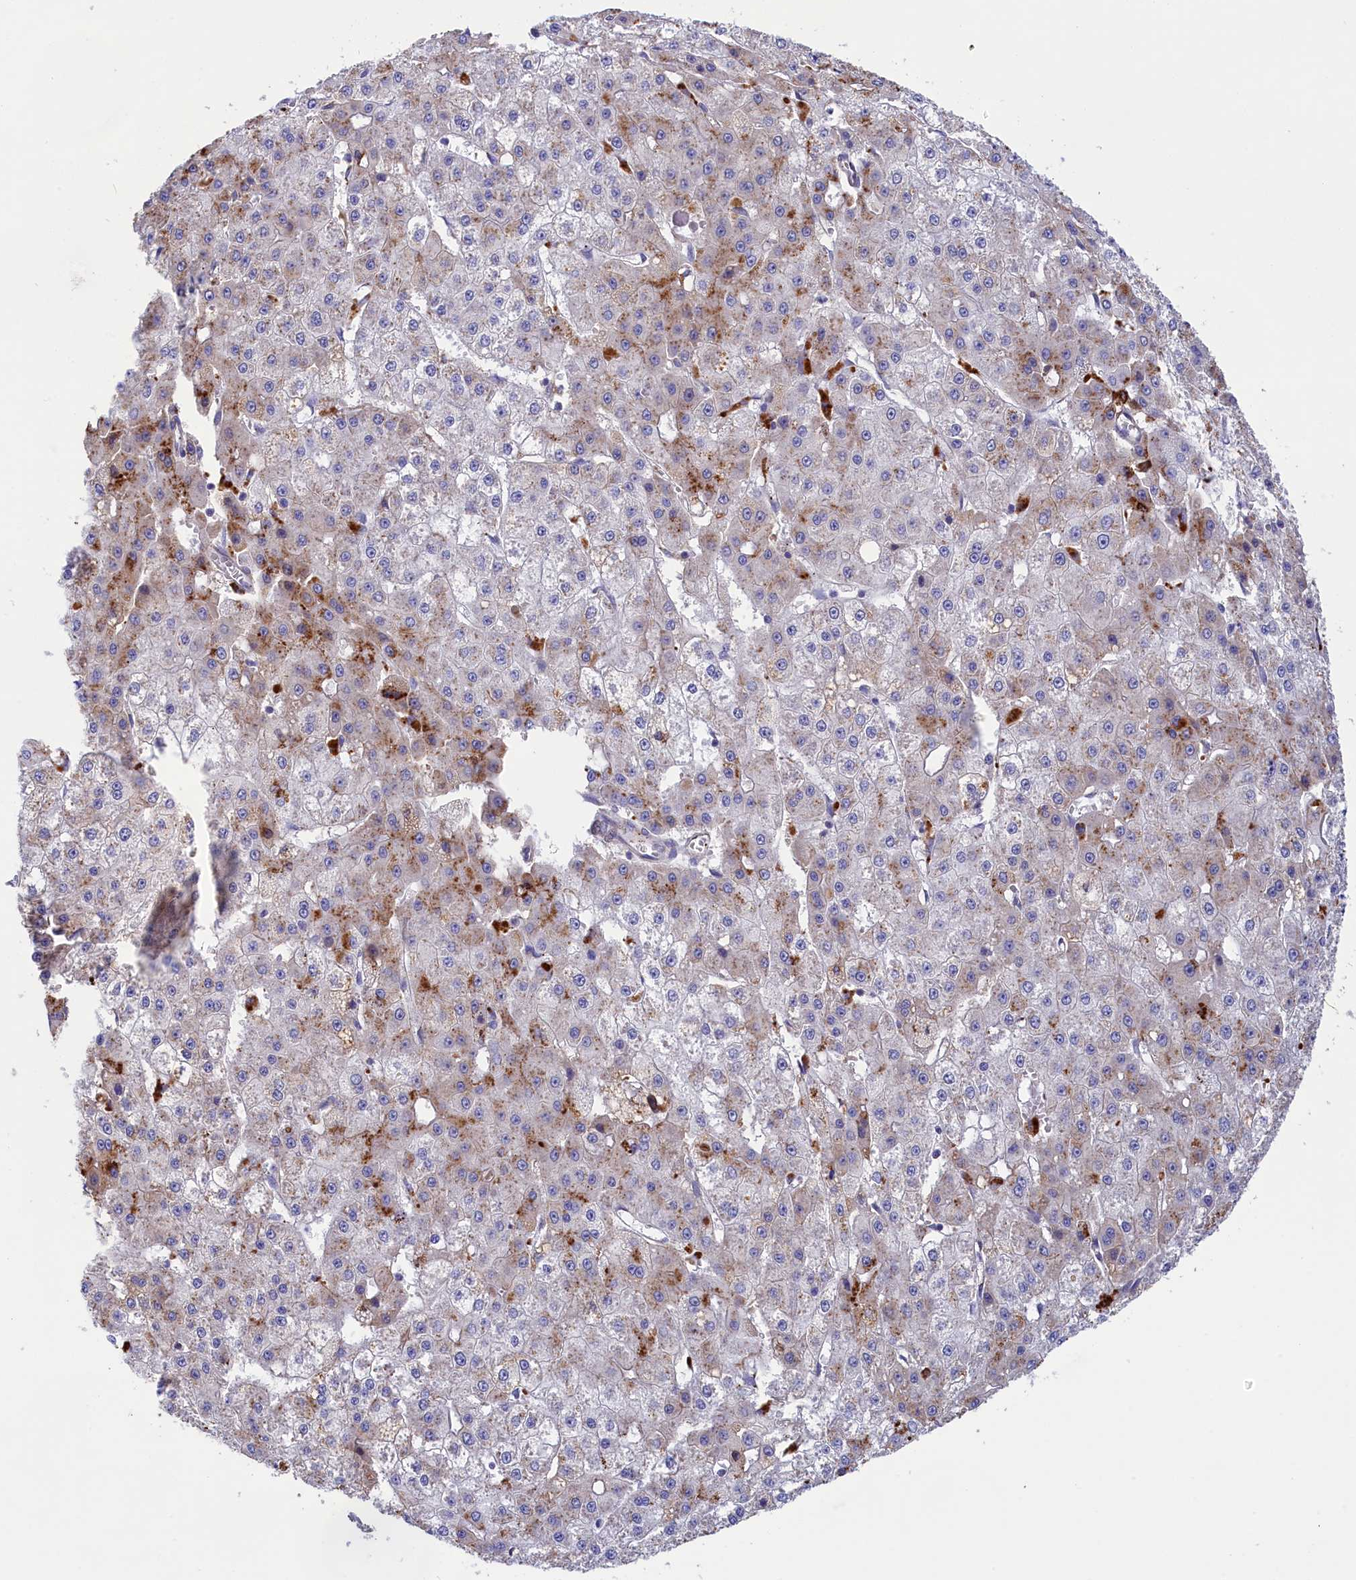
{"staining": {"intensity": "weak", "quantity": "25%-75%", "location": "cytoplasmic/membranous"}, "tissue": "liver cancer", "cell_type": "Tumor cells", "image_type": "cancer", "snomed": [{"axis": "morphology", "description": "Carcinoma, Hepatocellular, NOS"}, {"axis": "topography", "description": "Liver"}], "caption": "High-power microscopy captured an IHC photomicrograph of liver hepatocellular carcinoma, revealing weak cytoplasmic/membranous positivity in about 25%-75% of tumor cells. (DAB IHC with brightfield microscopy, high magnification).", "gene": "WDR6", "patient": {"sex": "male", "age": 47}}